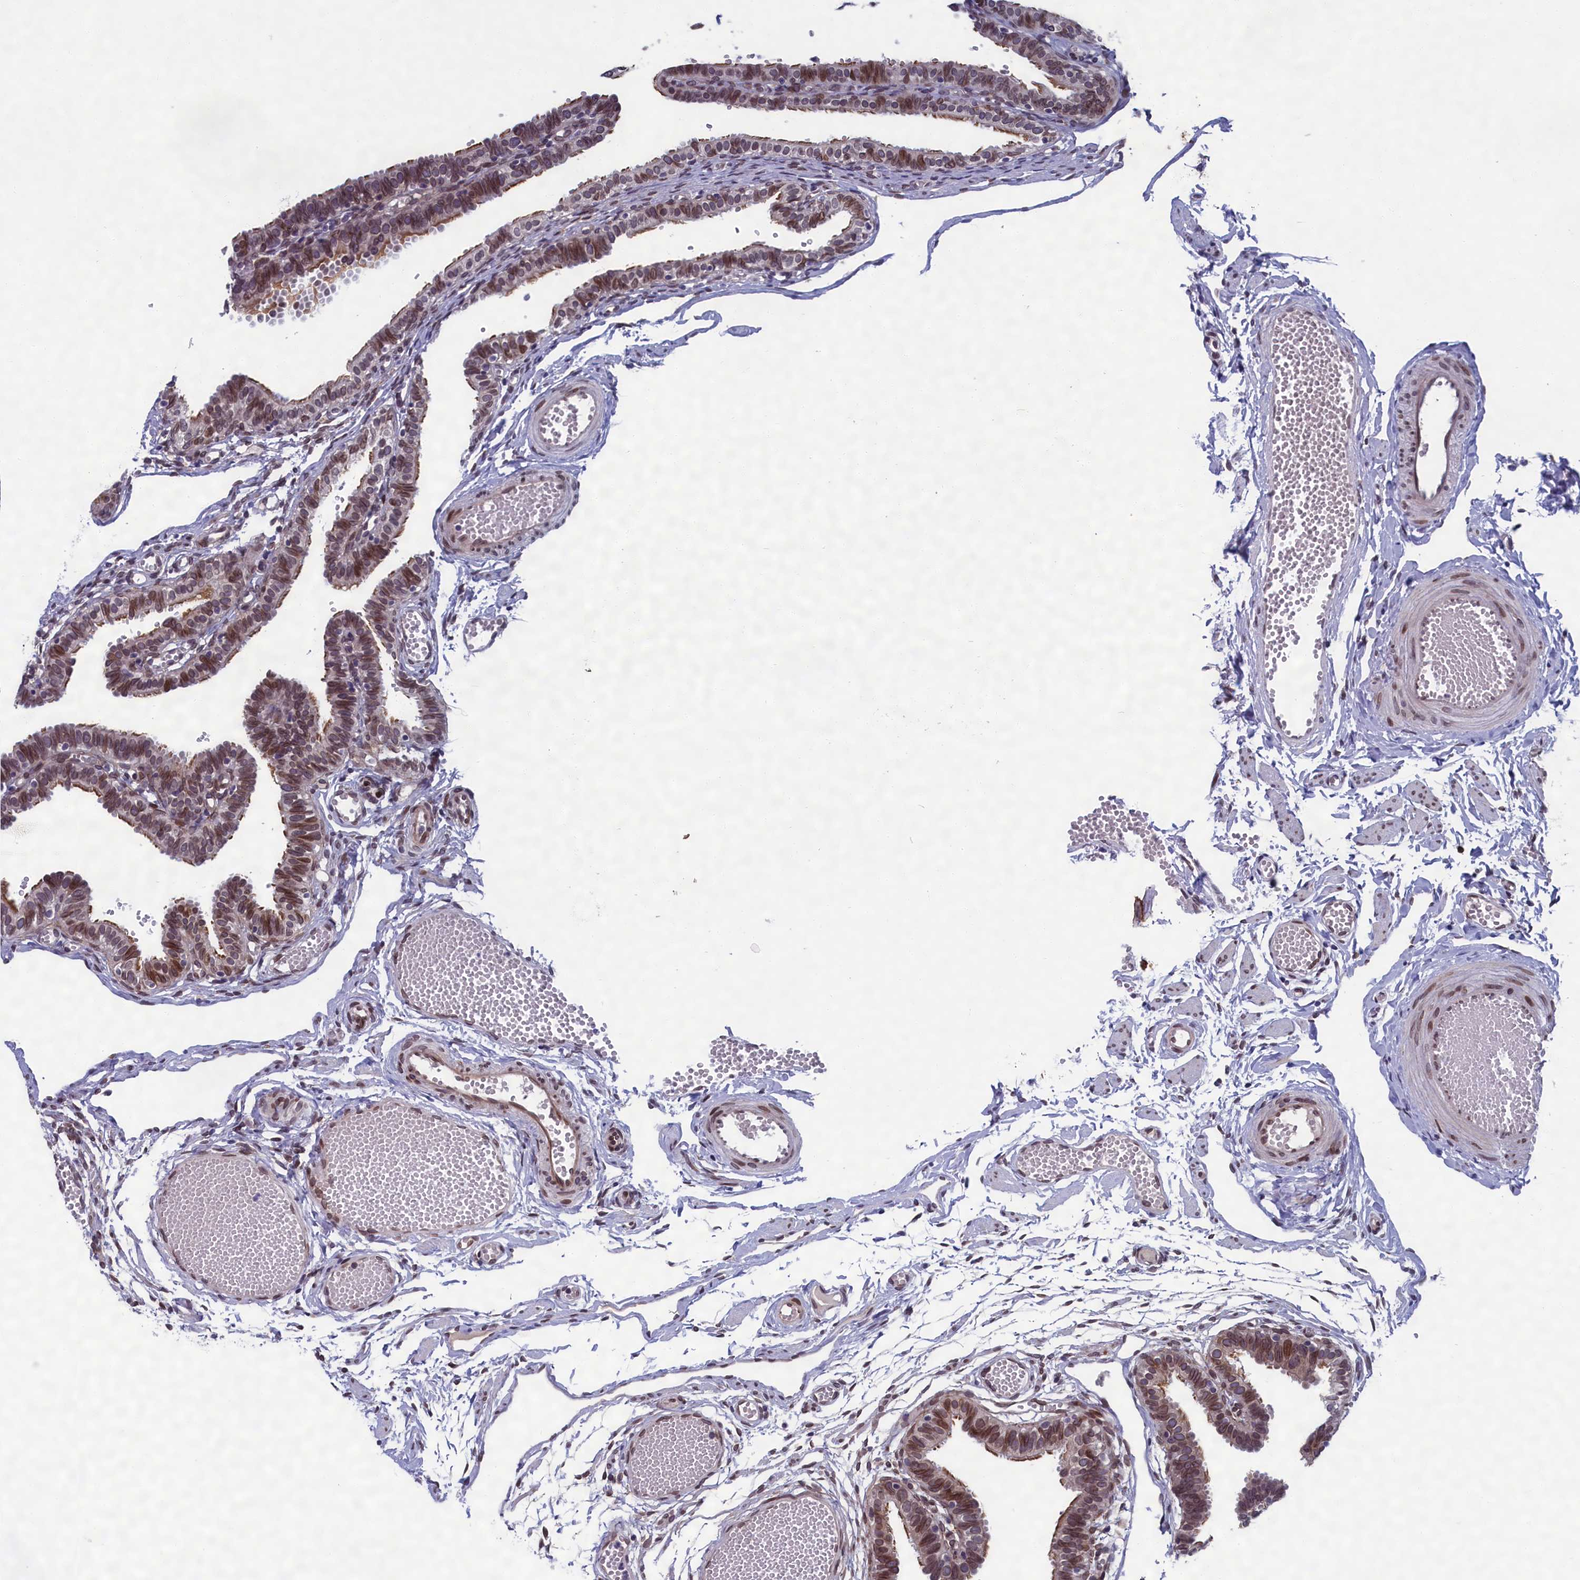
{"staining": {"intensity": "moderate", "quantity": ">75%", "location": "cytoplasmic/membranous,nuclear"}, "tissue": "fallopian tube", "cell_type": "Glandular cells", "image_type": "normal", "snomed": [{"axis": "morphology", "description": "Normal tissue, NOS"}, {"axis": "topography", "description": "Fallopian tube"}, {"axis": "topography", "description": "Placenta"}], "caption": "A medium amount of moderate cytoplasmic/membranous,nuclear expression is seen in about >75% of glandular cells in unremarkable fallopian tube.", "gene": "GPSM1", "patient": {"sex": "female", "age": 34}}